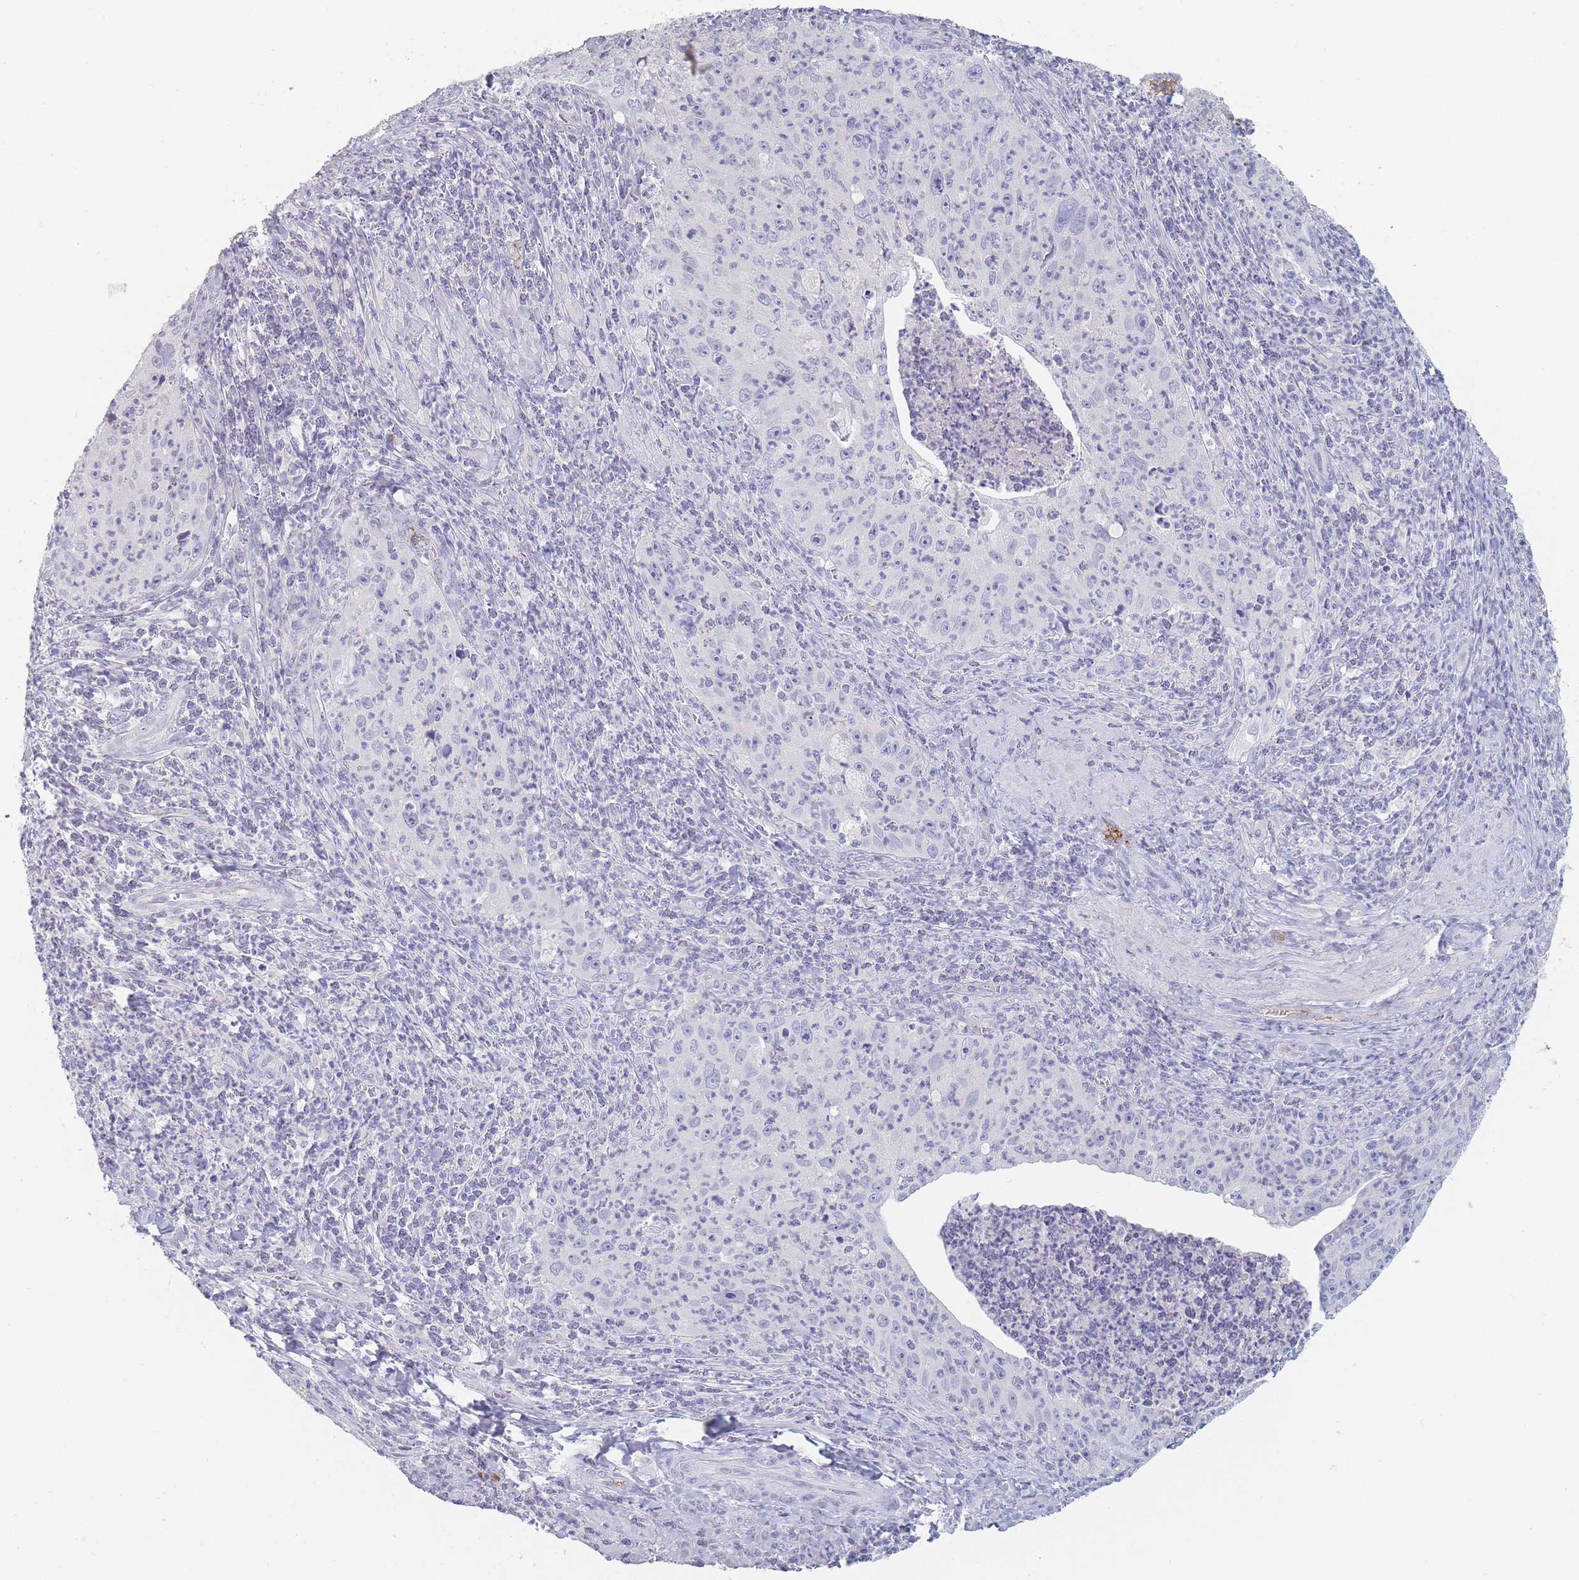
{"staining": {"intensity": "negative", "quantity": "none", "location": "none"}, "tissue": "cervical cancer", "cell_type": "Tumor cells", "image_type": "cancer", "snomed": [{"axis": "morphology", "description": "Squamous cell carcinoma, NOS"}, {"axis": "topography", "description": "Cervix"}], "caption": "Protein analysis of cervical squamous cell carcinoma reveals no significant expression in tumor cells.", "gene": "PRG4", "patient": {"sex": "female", "age": 30}}